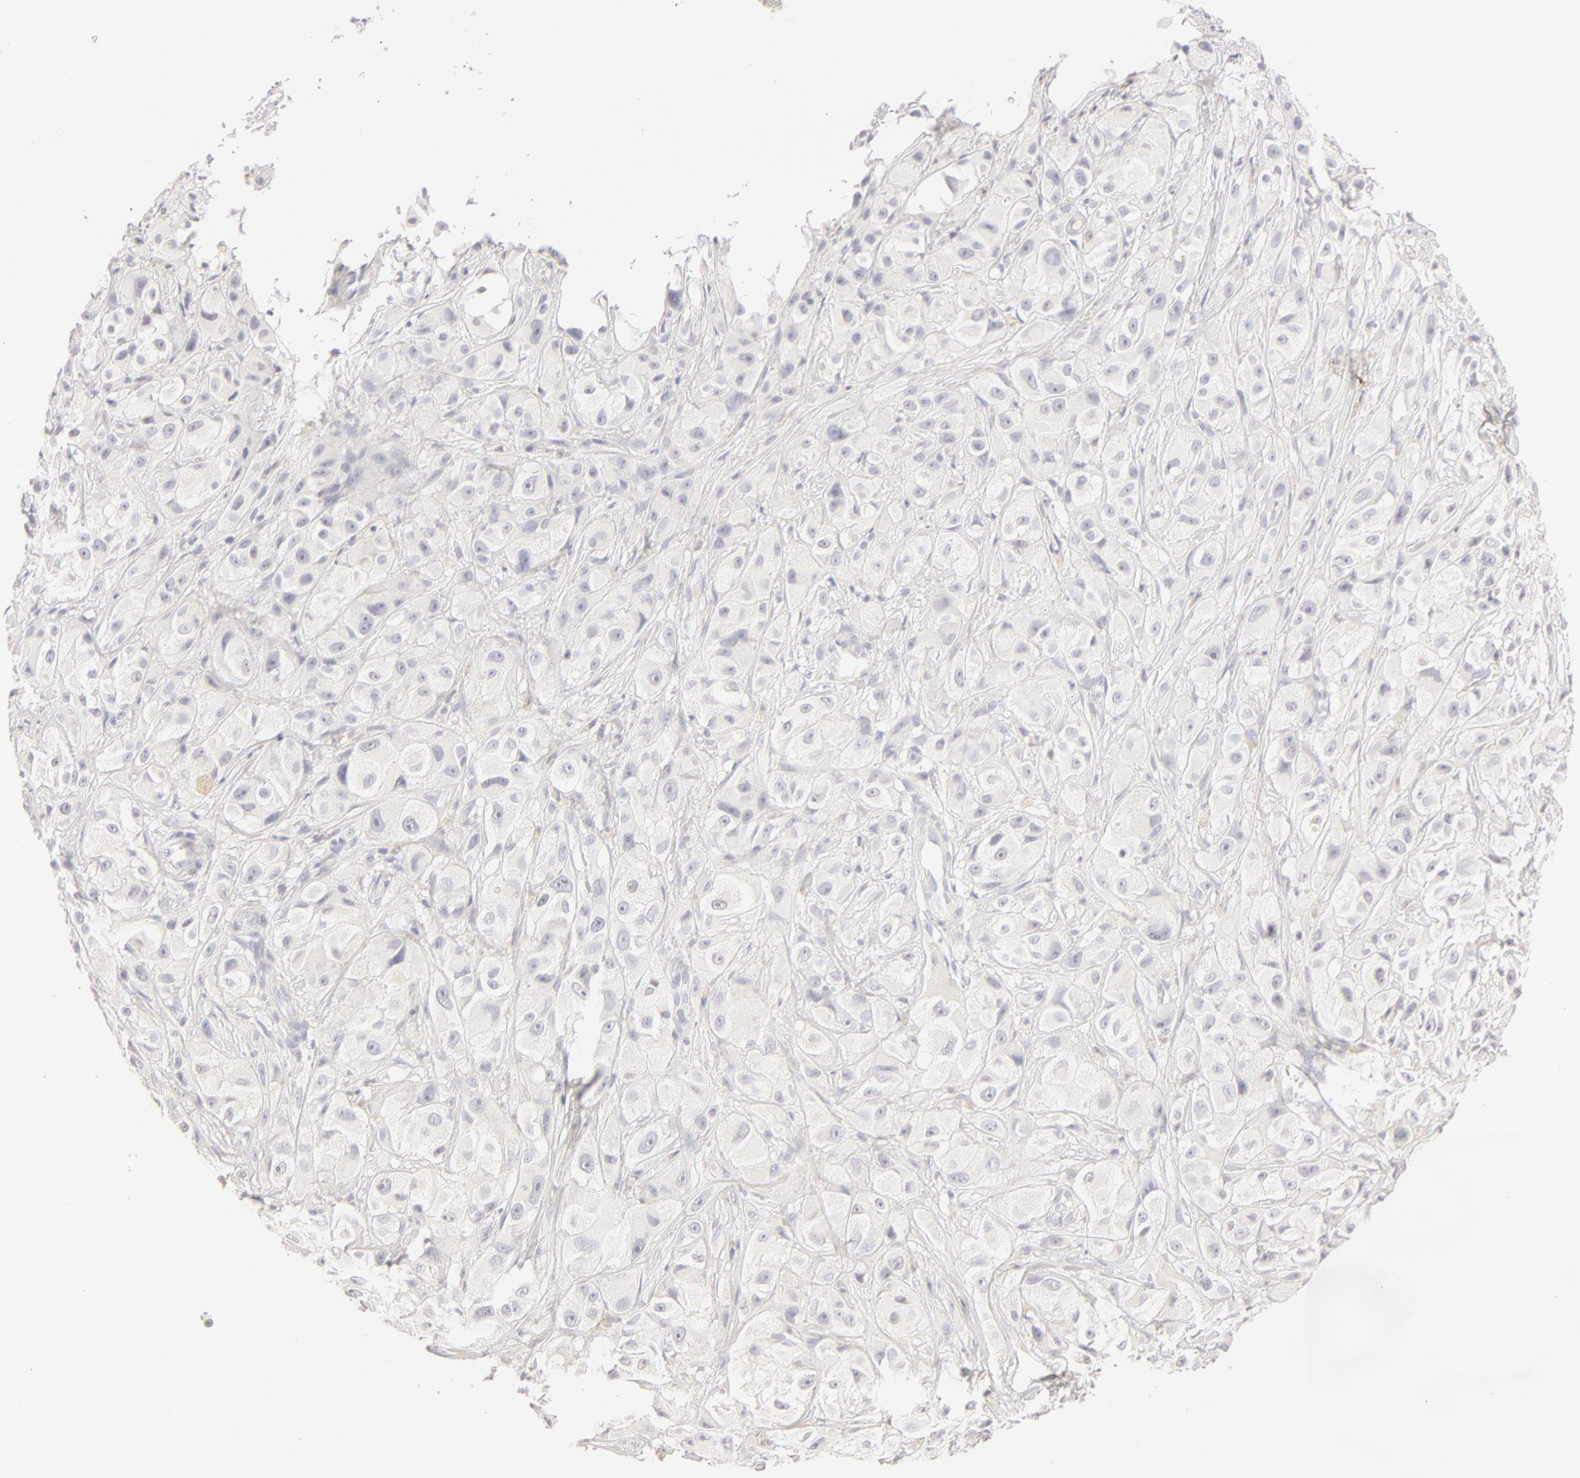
{"staining": {"intensity": "negative", "quantity": "none", "location": "none"}, "tissue": "melanoma", "cell_type": "Tumor cells", "image_type": "cancer", "snomed": [{"axis": "morphology", "description": "Malignant melanoma, NOS"}, {"axis": "topography", "description": "Skin"}], "caption": "Tumor cells are negative for protein expression in human malignant melanoma. (DAB immunohistochemistry with hematoxylin counter stain).", "gene": "LGALS7B", "patient": {"sex": "male", "age": 56}}